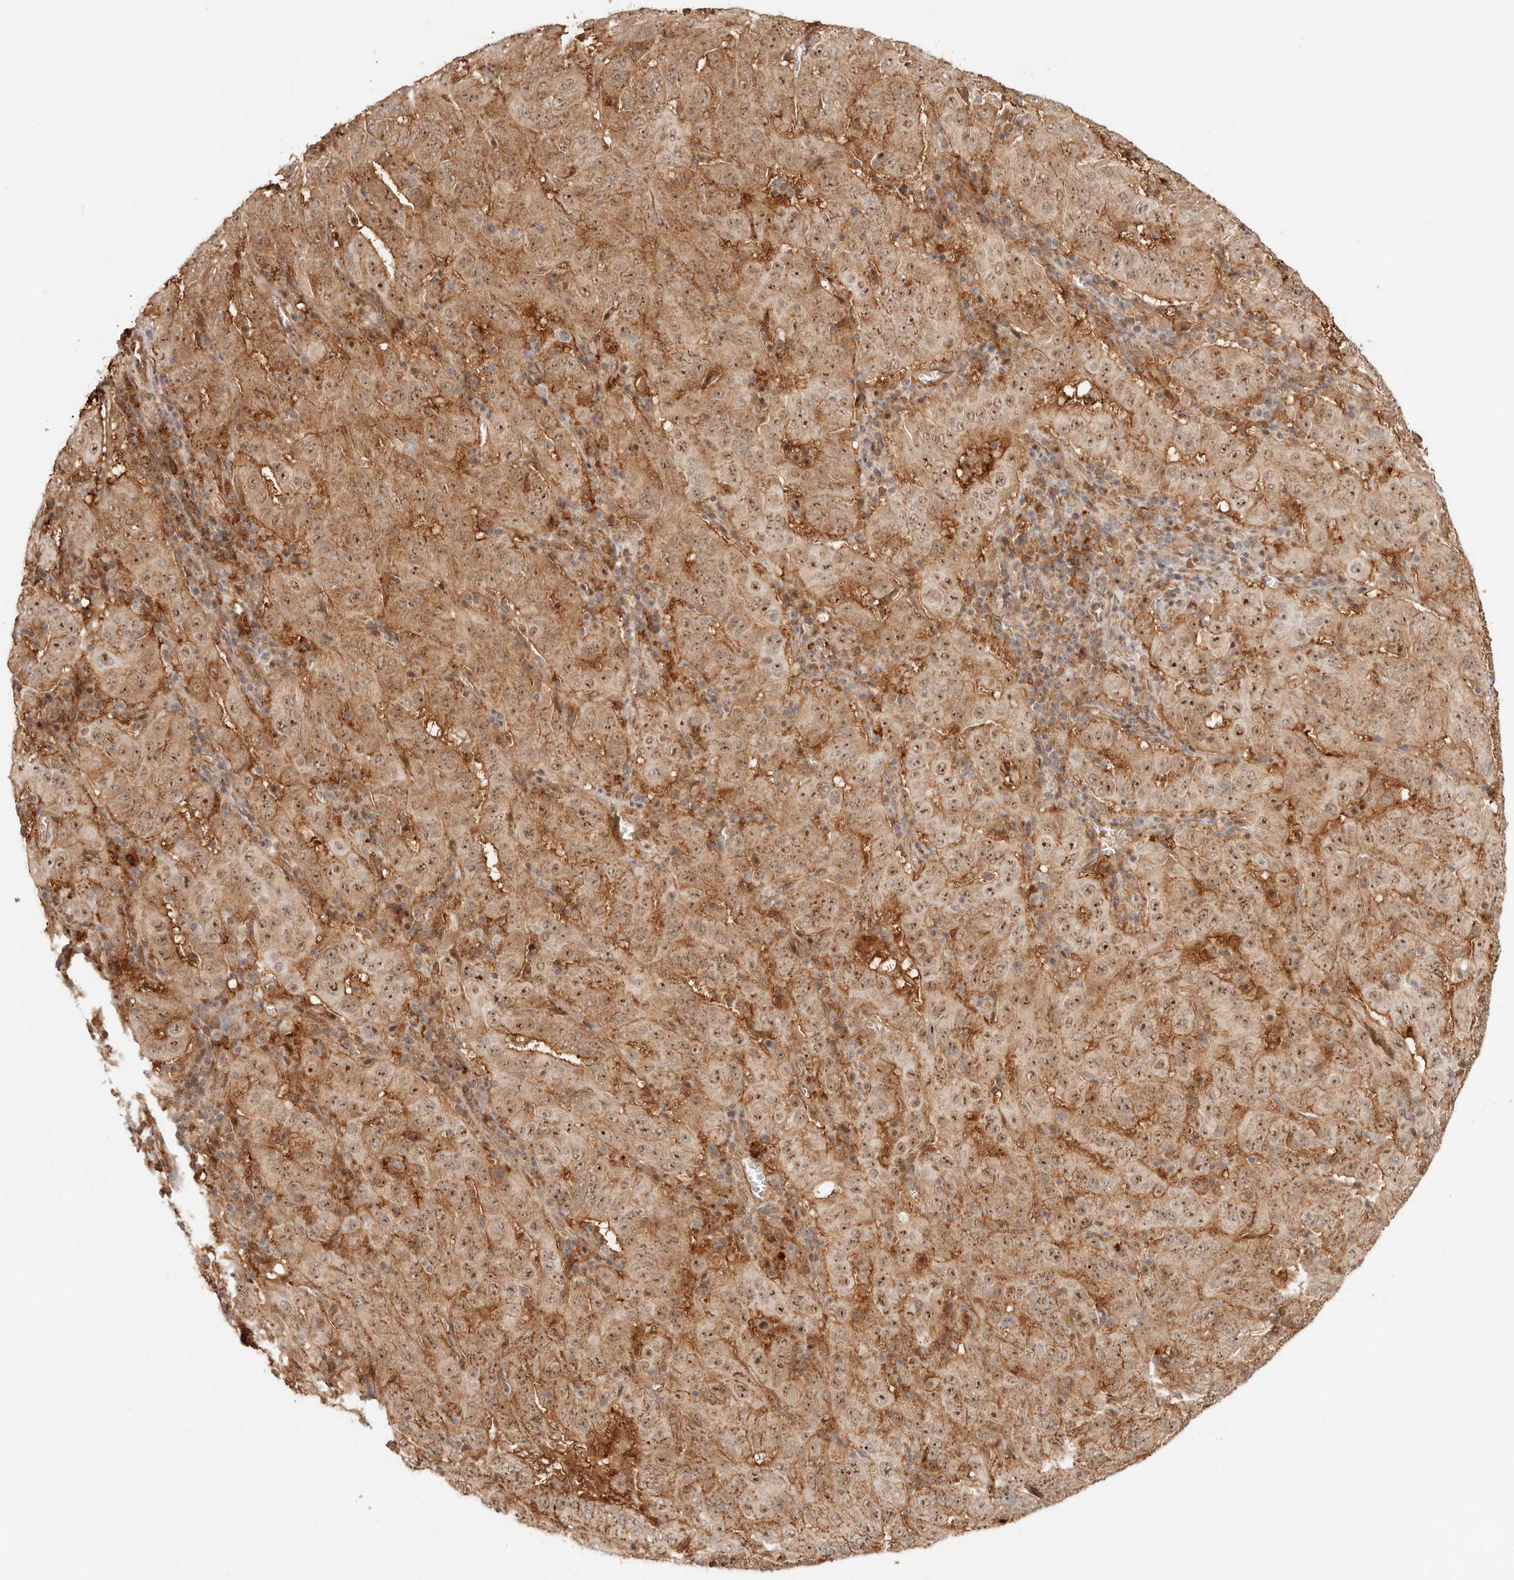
{"staining": {"intensity": "strong", "quantity": ">75%", "location": "cytoplasmic/membranous,nuclear"}, "tissue": "pancreatic cancer", "cell_type": "Tumor cells", "image_type": "cancer", "snomed": [{"axis": "morphology", "description": "Adenocarcinoma, NOS"}, {"axis": "topography", "description": "Pancreas"}], "caption": "An immunohistochemistry photomicrograph of neoplastic tissue is shown. Protein staining in brown highlights strong cytoplasmic/membranous and nuclear positivity in pancreatic cancer within tumor cells.", "gene": "HEXD", "patient": {"sex": "male", "age": 63}}